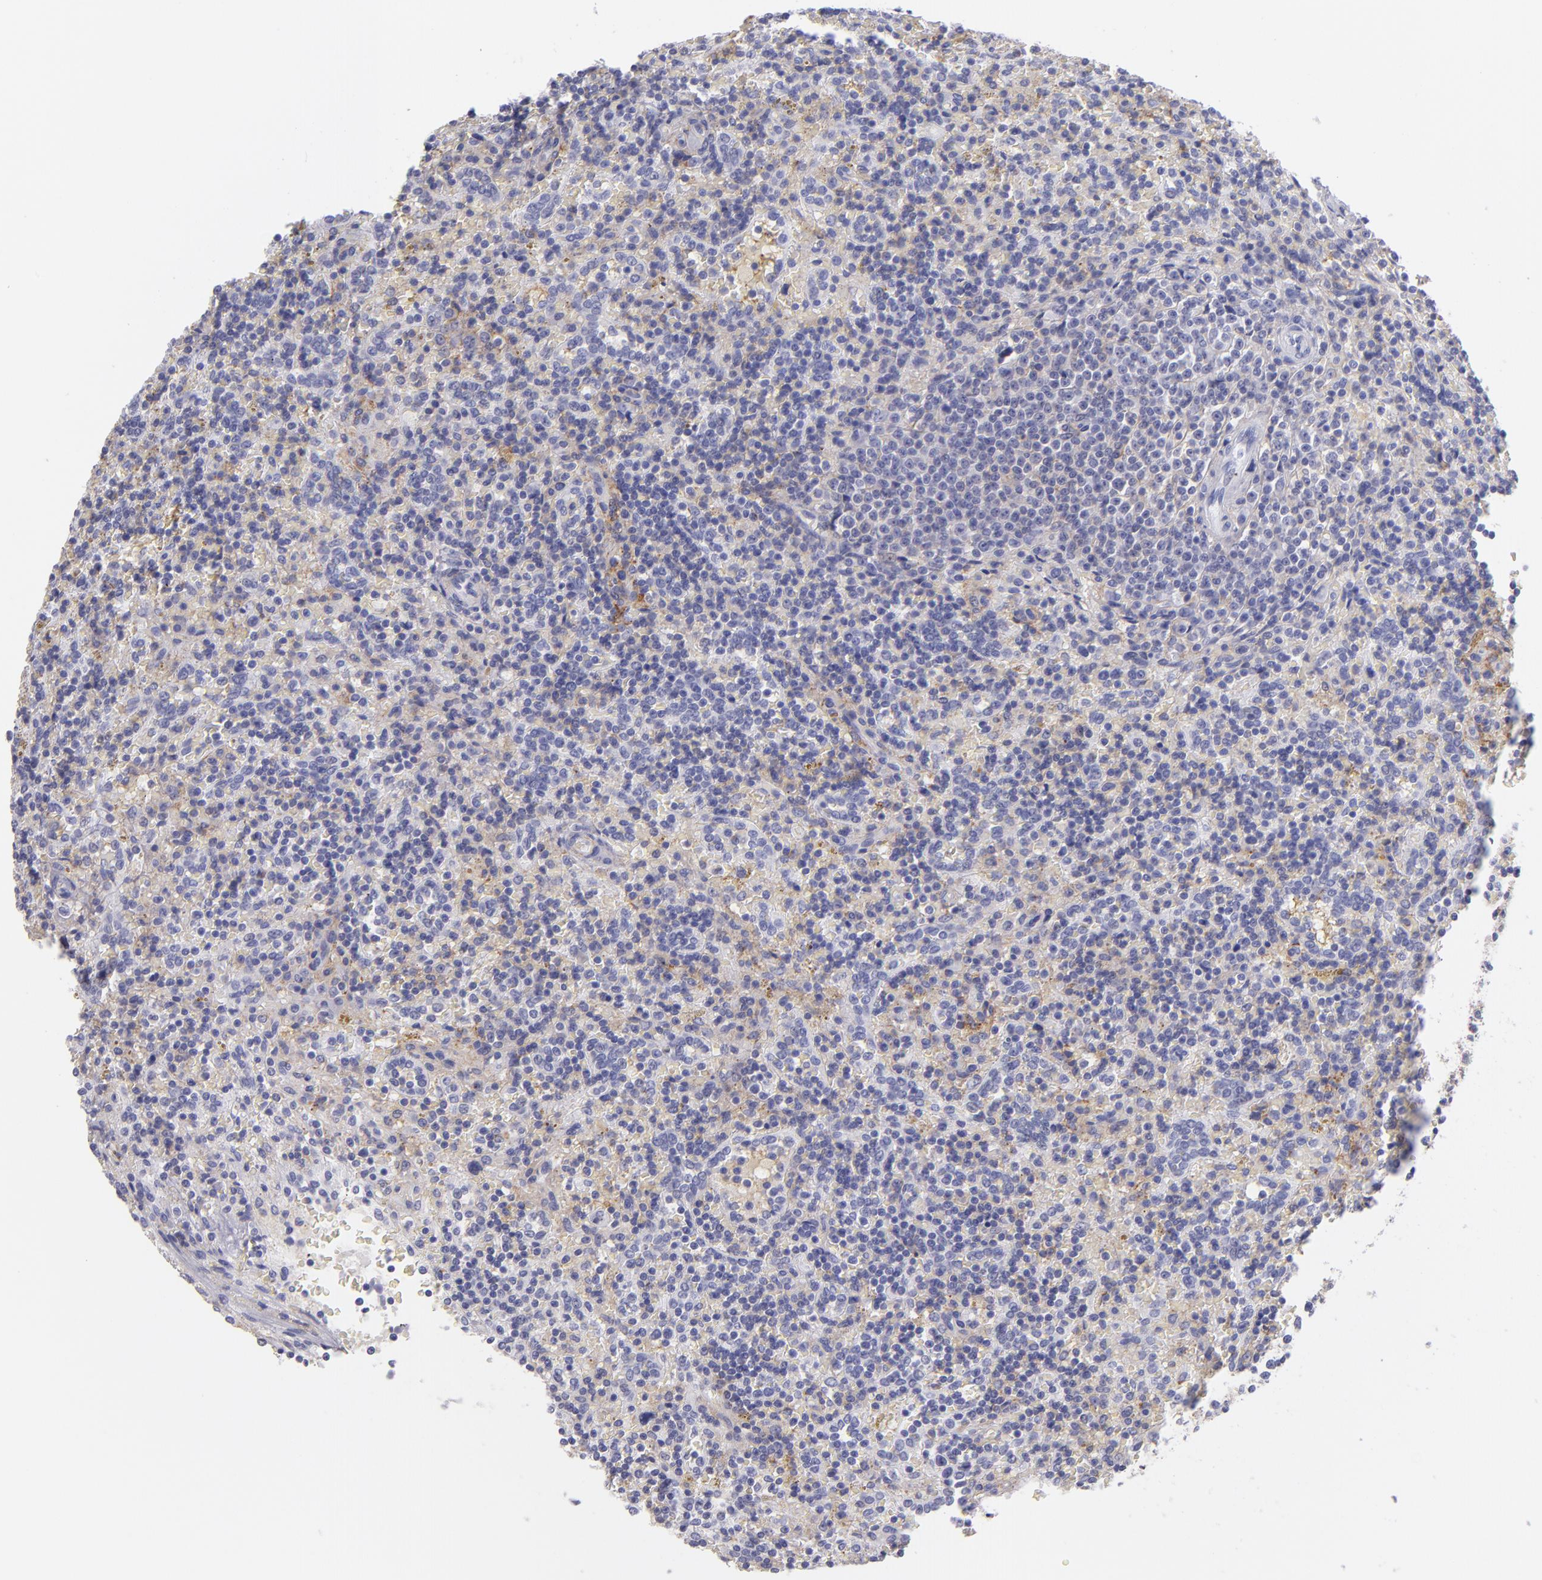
{"staining": {"intensity": "negative", "quantity": "none", "location": "none"}, "tissue": "lymphoma", "cell_type": "Tumor cells", "image_type": "cancer", "snomed": [{"axis": "morphology", "description": "Malignant lymphoma, non-Hodgkin's type, Low grade"}, {"axis": "topography", "description": "Spleen"}], "caption": "Immunohistochemistry (IHC) photomicrograph of neoplastic tissue: human malignant lymphoma, non-Hodgkin's type (low-grade) stained with DAB displays no significant protein staining in tumor cells.", "gene": "CD82", "patient": {"sex": "male", "age": 67}}